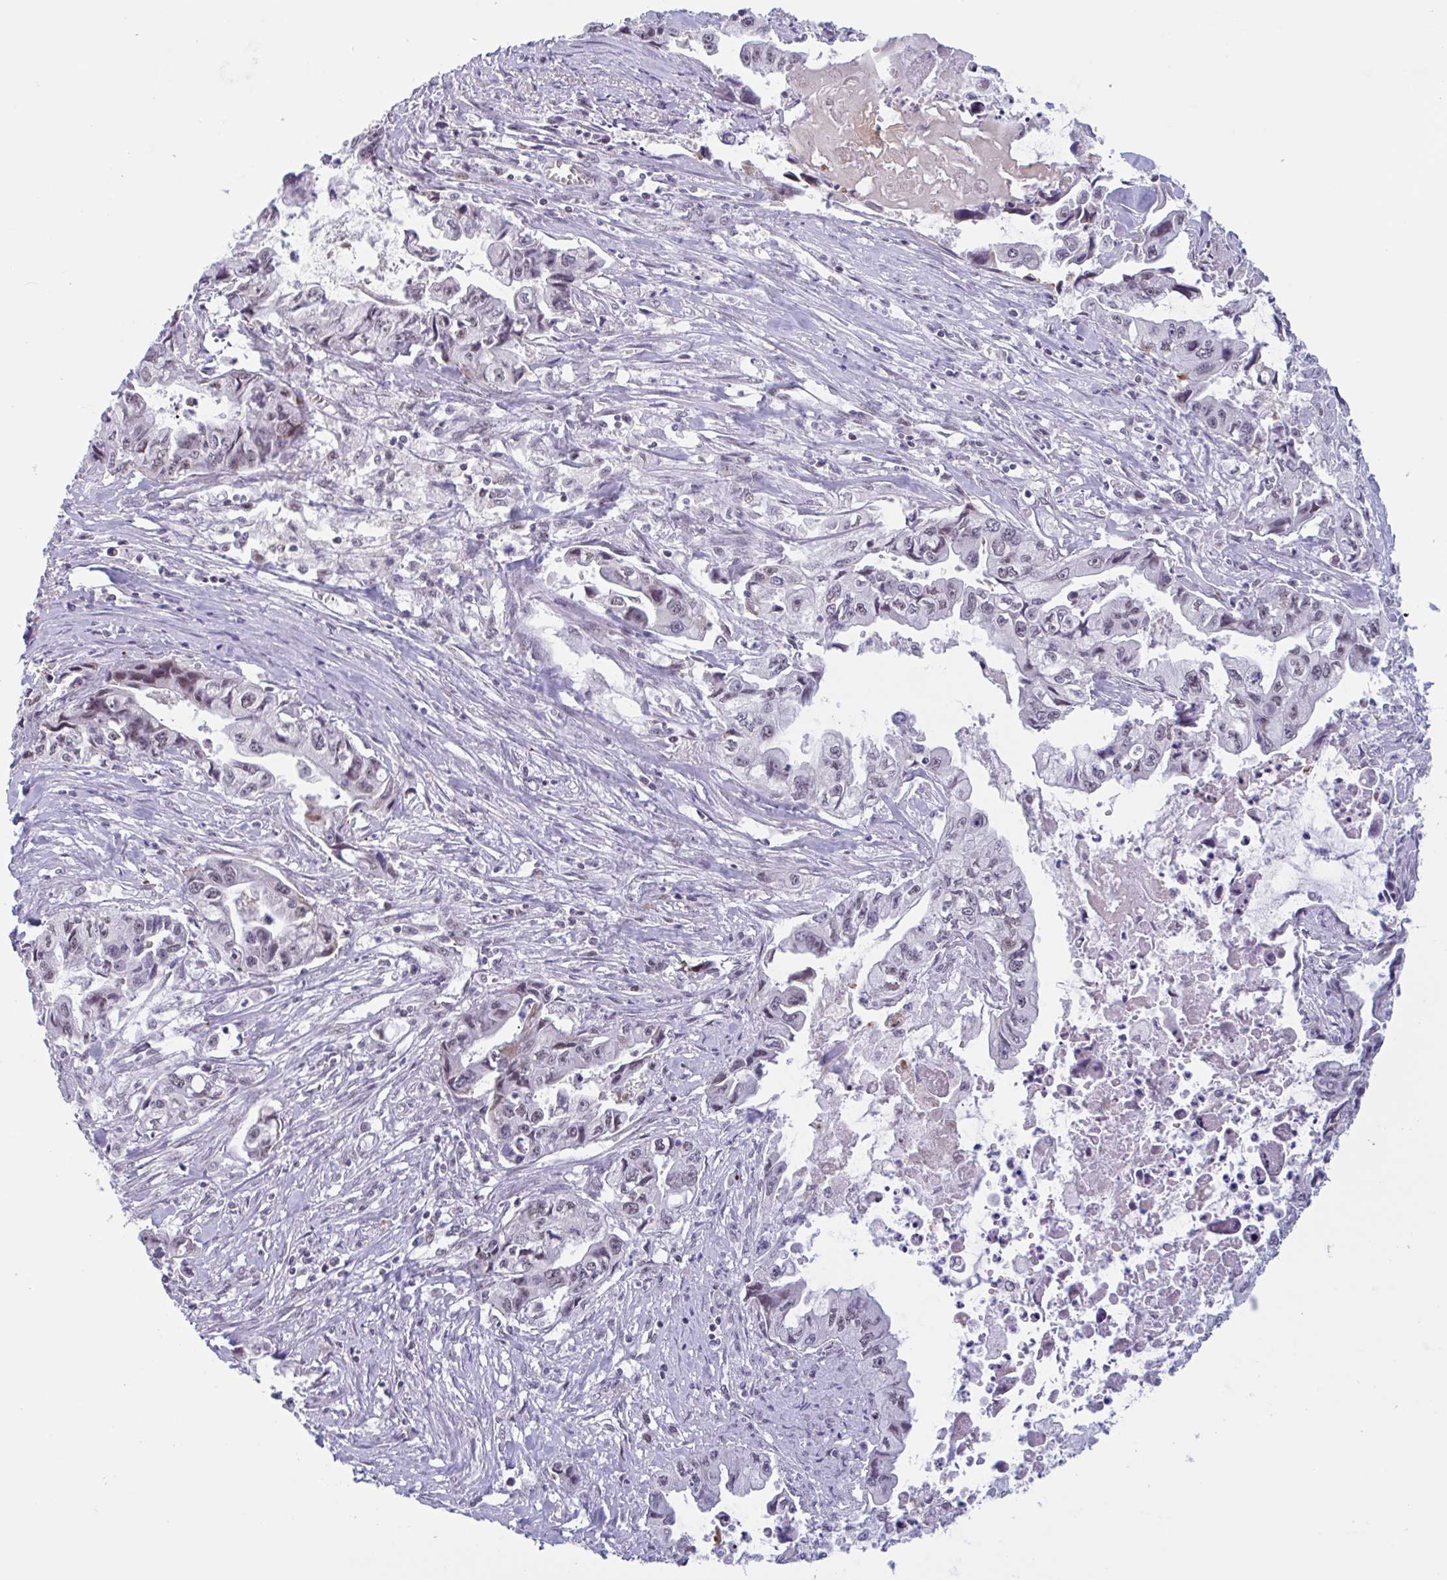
{"staining": {"intensity": "weak", "quantity": "25%-75%", "location": "nuclear"}, "tissue": "pancreatic cancer", "cell_type": "Tumor cells", "image_type": "cancer", "snomed": [{"axis": "morphology", "description": "Adenocarcinoma, NOS"}, {"axis": "topography", "description": "Pancreas"}], "caption": "High-magnification brightfield microscopy of pancreatic cancer stained with DAB (3,3'-diaminobenzidine) (brown) and counterstained with hematoxylin (blue). tumor cells exhibit weak nuclear staining is present in about25%-75% of cells. The staining was performed using DAB (3,3'-diaminobenzidine) to visualize the protein expression in brown, while the nuclei were stained in blue with hematoxylin (Magnification: 20x).", "gene": "PLG", "patient": {"sex": "male", "age": 66}}